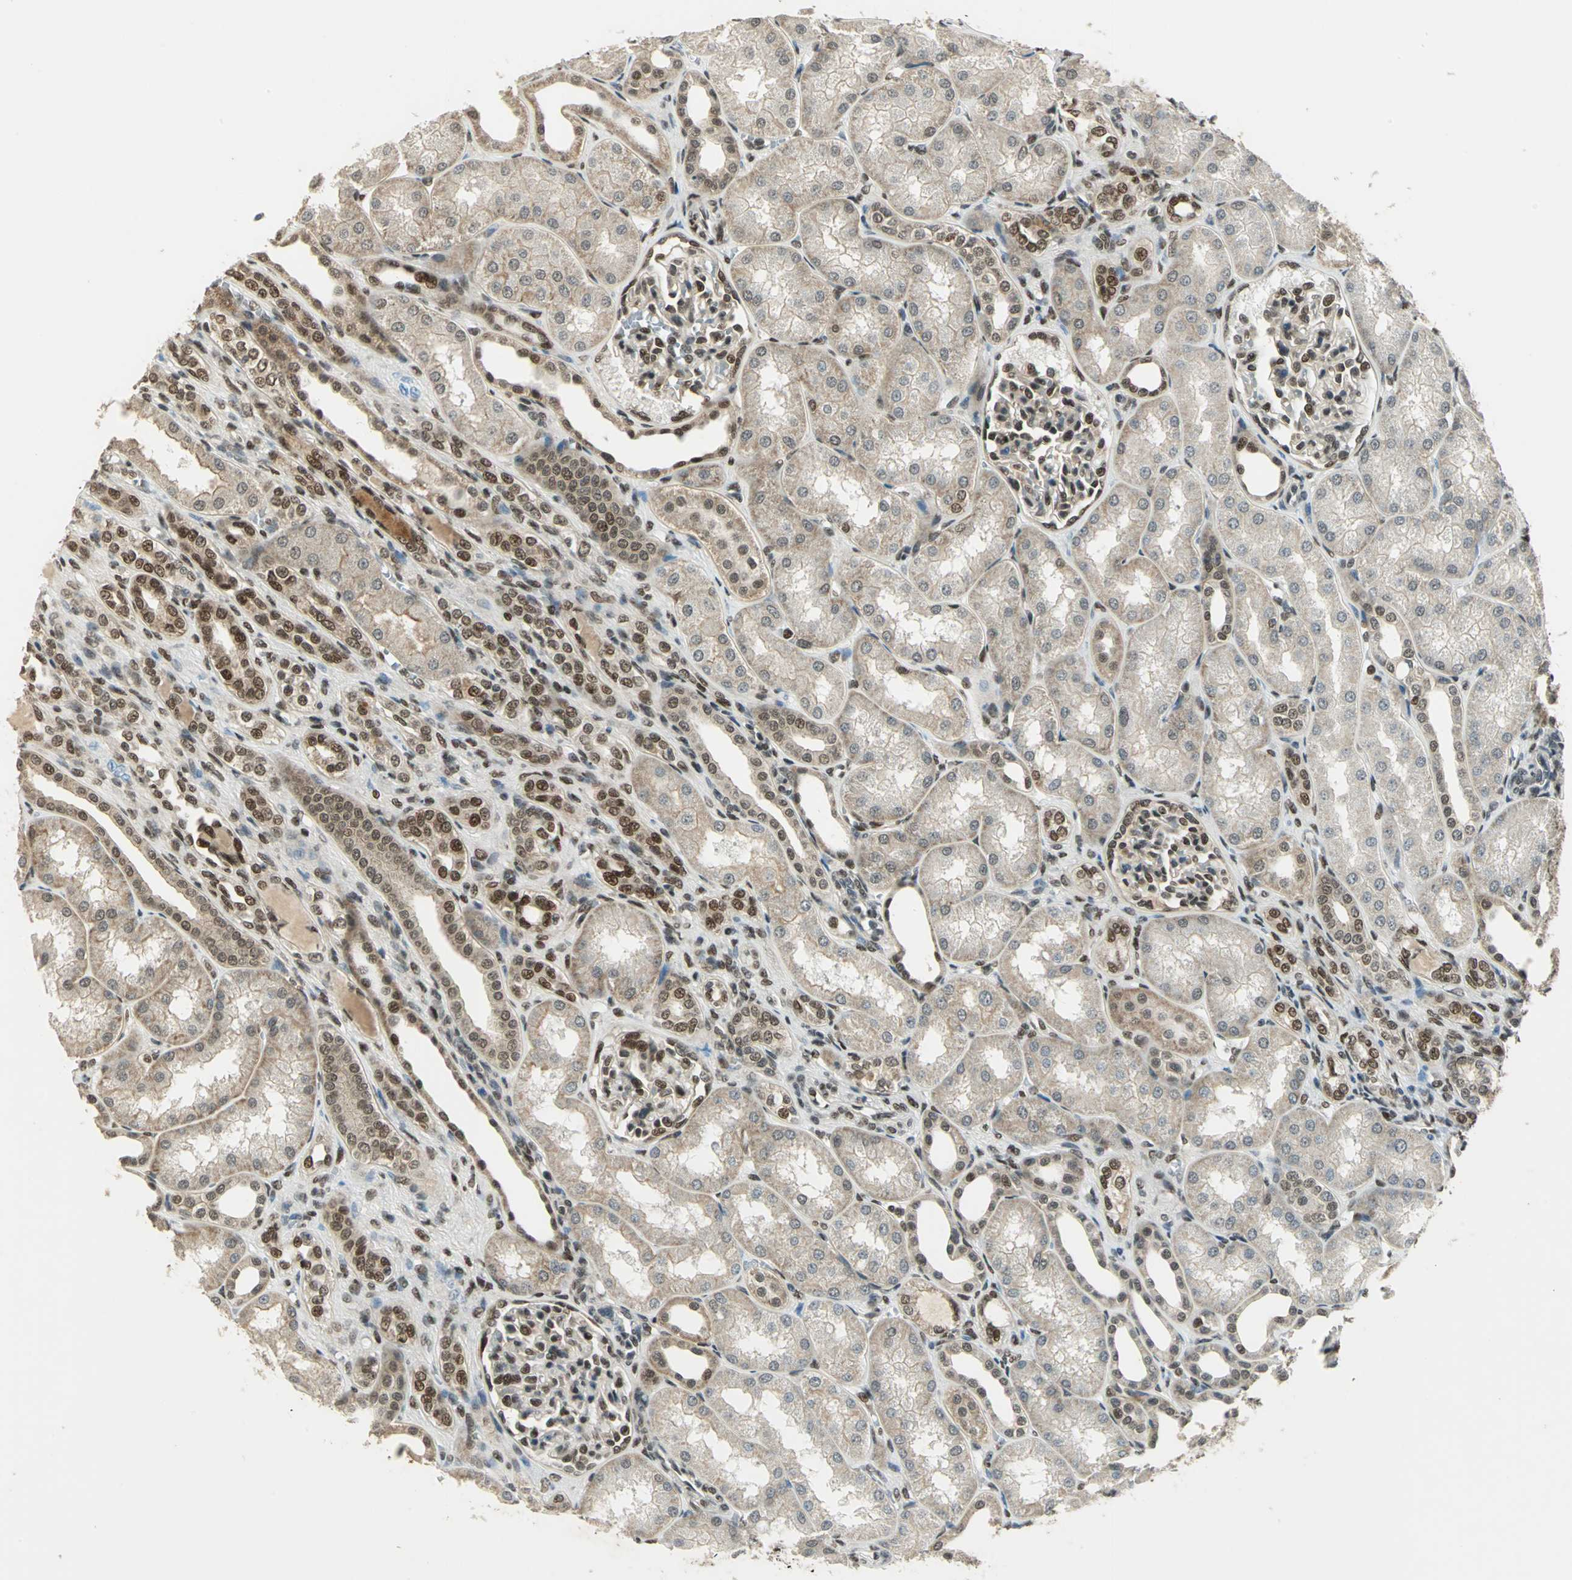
{"staining": {"intensity": "moderate", "quantity": "<25%", "location": "nuclear"}, "tissue": "kidney", "cell_type": "Cells in glomeruli", "image_type": "normal", "snomed": [{"axis": "morphology", "description": "Normal tissue, NOS"}, {"axis": "topography", "description": "Kidney"}], "caption": "This is a histology image of IHC staining of normal kidney, which shows moderate staining in the nuclear of cells in glomeruli.", "gene": "RAD17", "patient": {"sex": "male", "age": 7}}